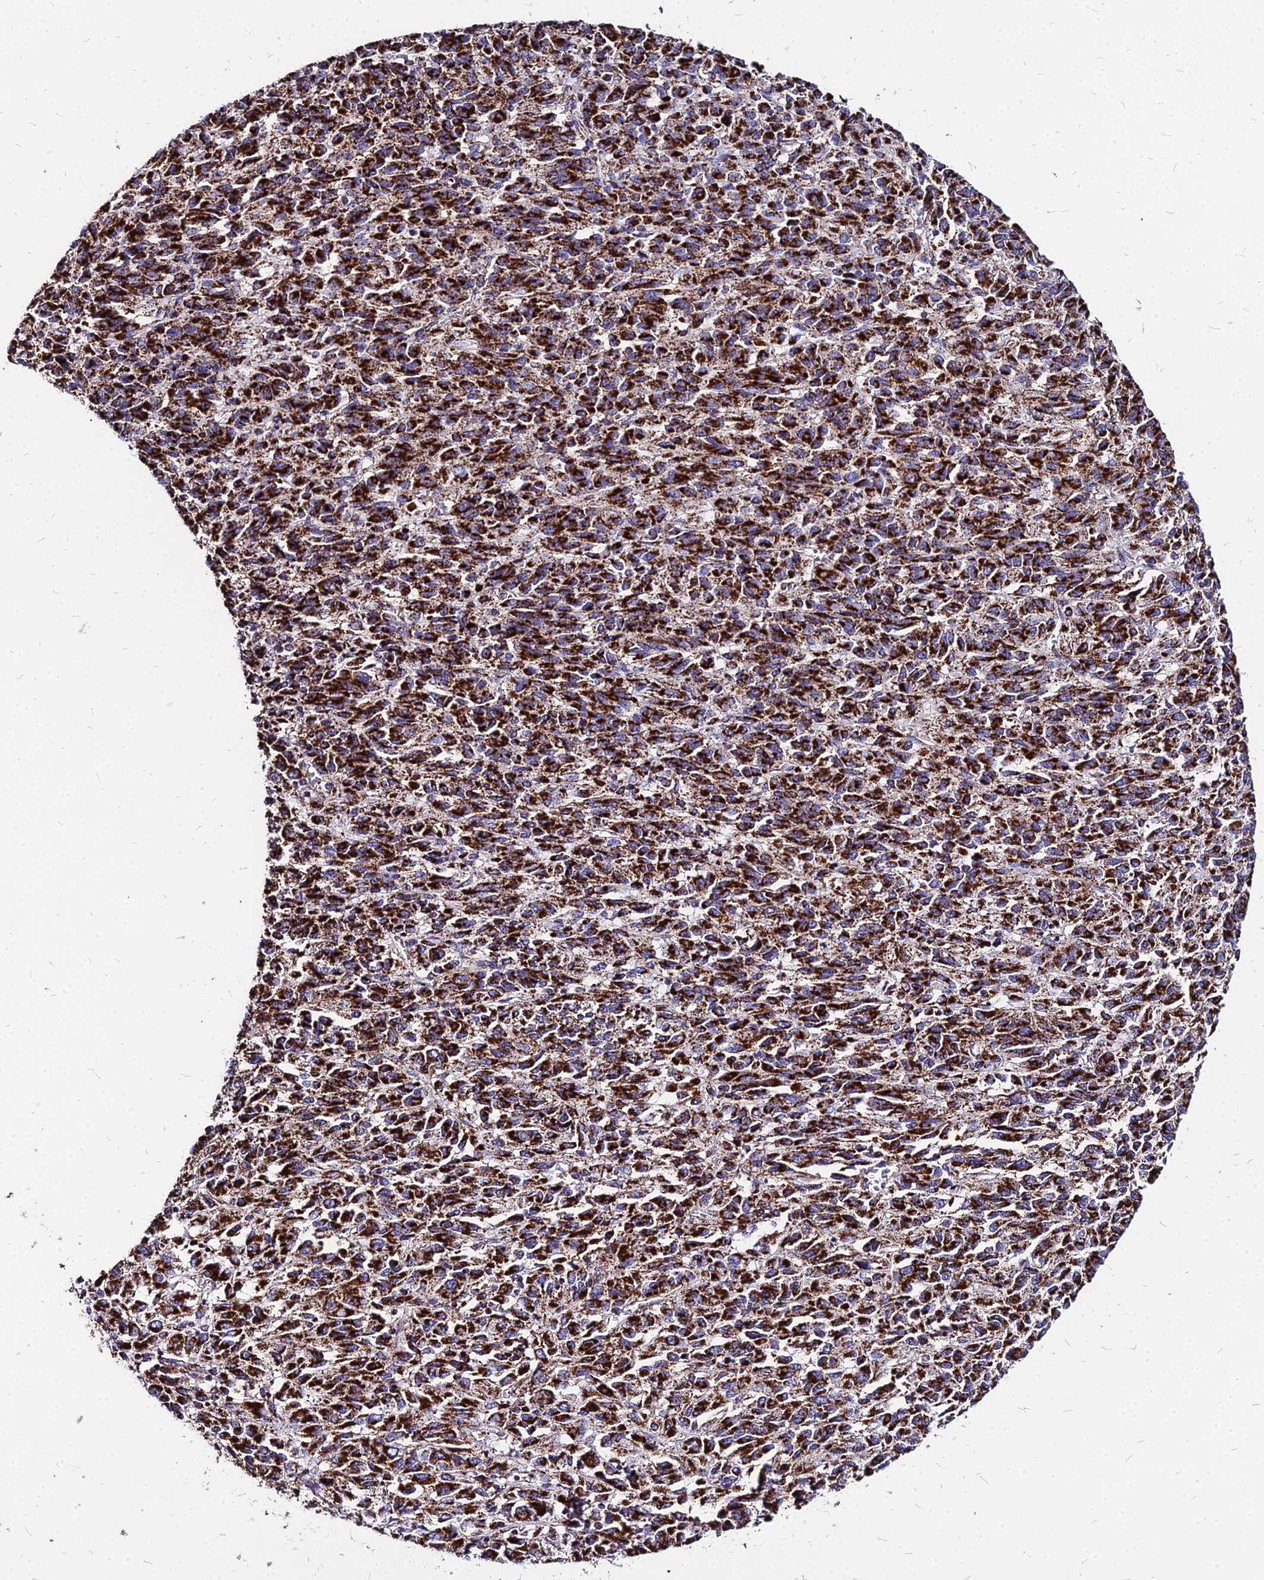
{"staining": {"intensity": "strong", "quantity": ">75%", "location": "cytoplasmic/membranous"}, "tissue": "melanoma", "cell_type": "Tumor cells", "image_type": "cancer", "snomed": [{"axis": "morphology", "description": "Malignant melanoma, Metastatic site"}, {"axis": "topography", "description": "Lung"}], "caption": "Protein staining displays strong cytoplasmic/membranous staining in approximately >75% of tumor cells in melanoma.", "gene": "DLD", "patient": {"sex": "male", "age": 64}}